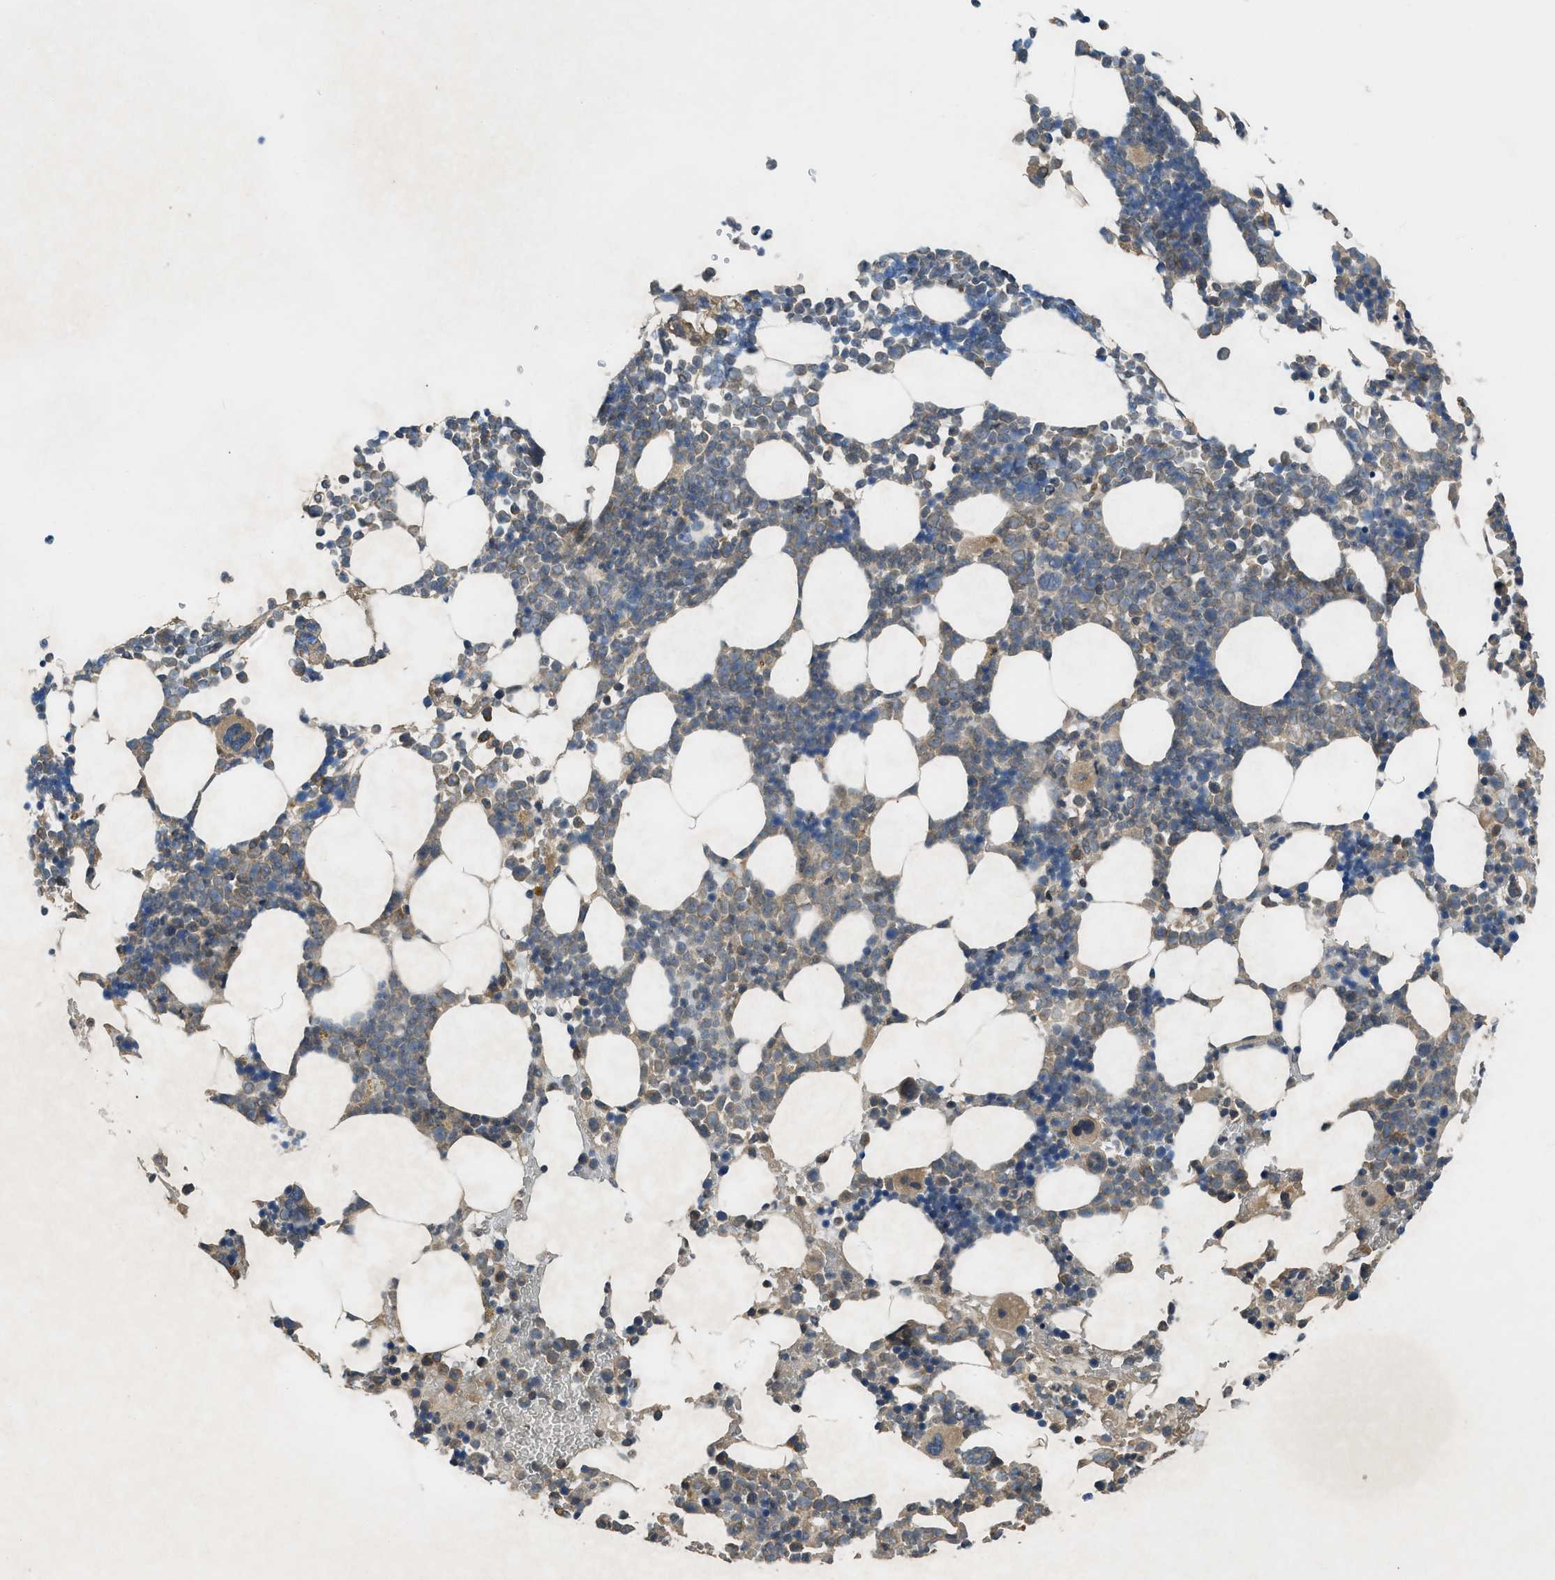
{"staining": {"intensity": "moderate", "quantity": "<25%", "location": "cytoplasmic/membranous"}, "tissue": "bone marrow", "cell_type": "Hematopoietic cells", "image_type": "normal", "snomed": [{"axis": "morphology", "description": "Normal tissue, NOS"}, {"axis": "morphology", "description": "Inflammation, NOS"}, {"axis": "topography", "description": "Bone marrow"}], "caption": "Bone marrow stained for a protein demonstrates moderate cytoplasmic/membranous positivity in hematopoietic cells. The protein of interest is shown in brown color, while the nuclei are stained blue.", "gene": "PAFAH2", "patient": {"sex": "female", "age": 67}}